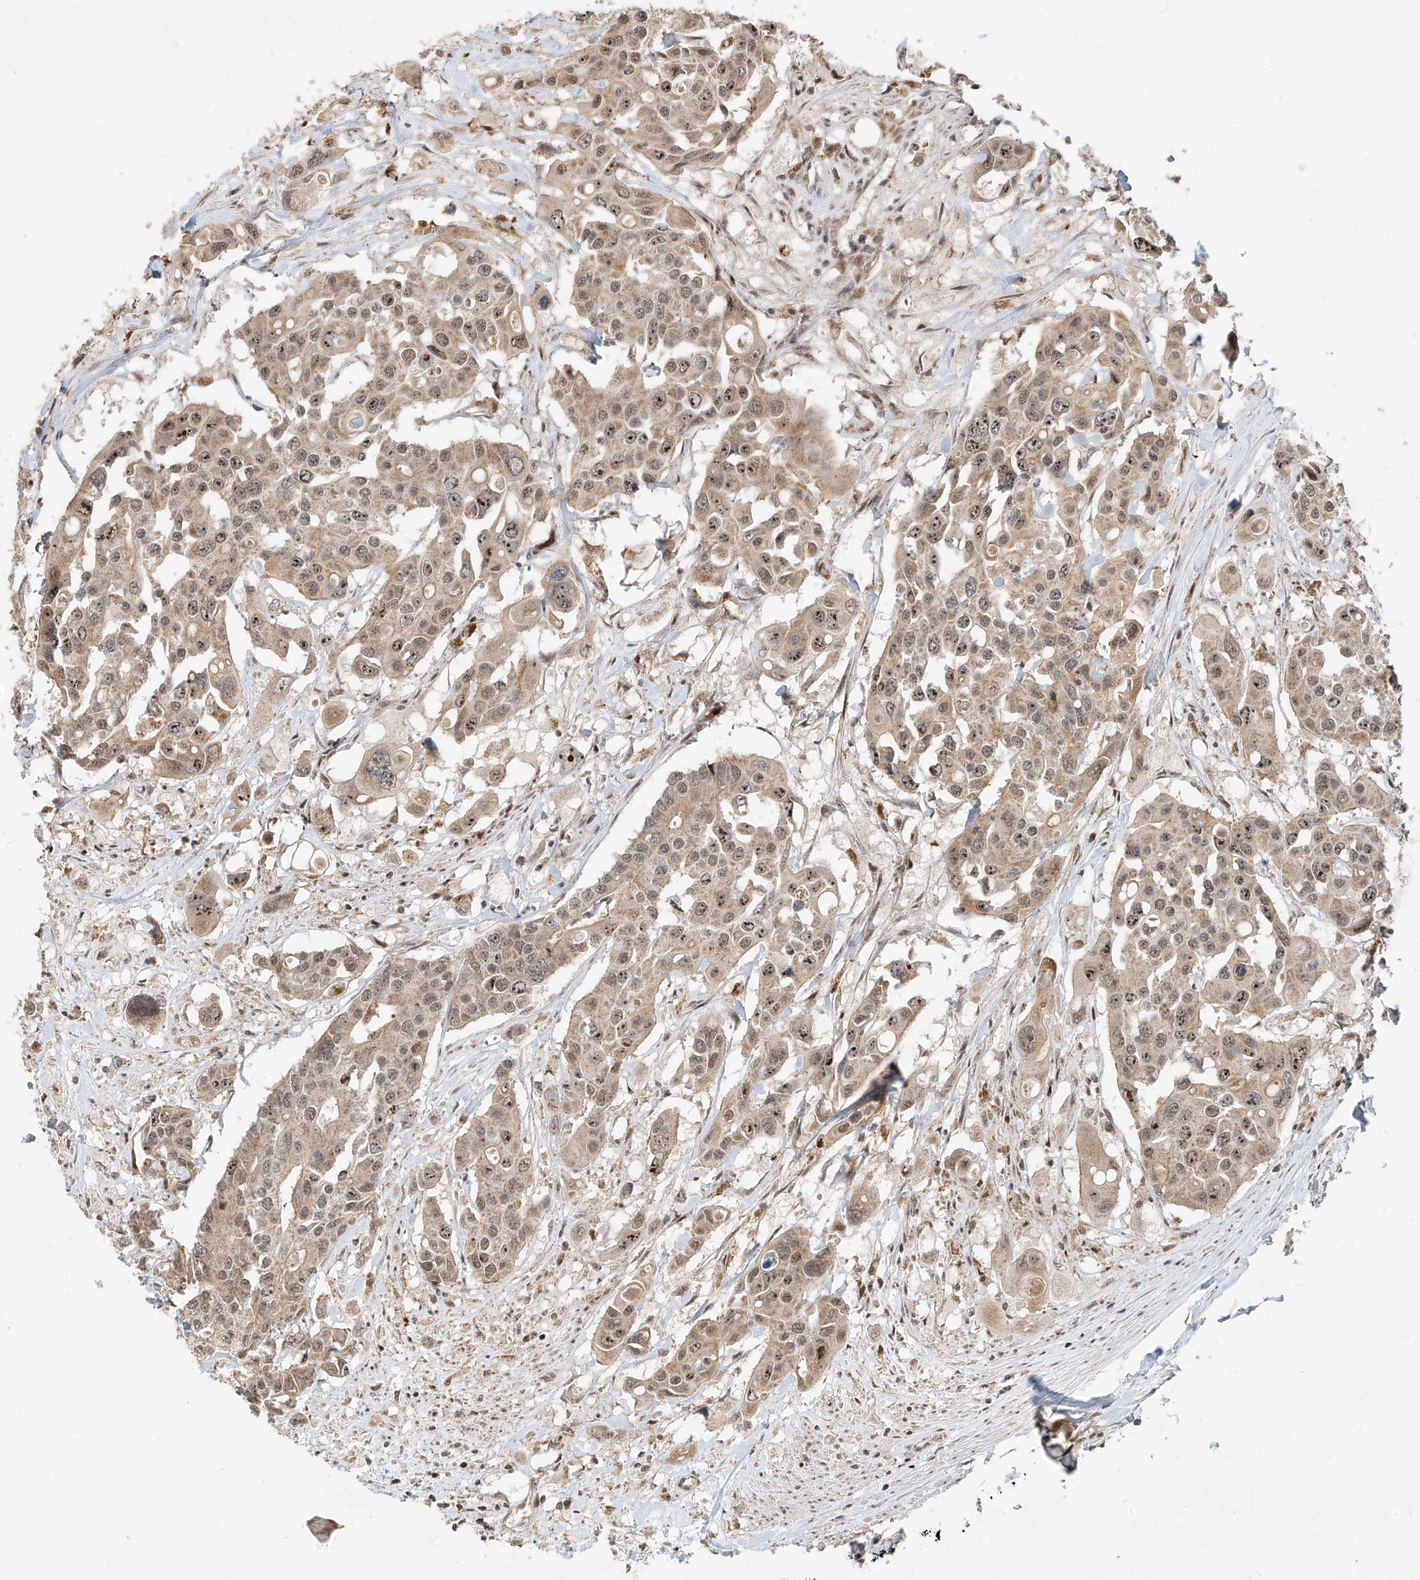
{"staining": {"intensity": "moderate", "quantity": "25%-75%", "location": "cytoplasmic/membranous,nuclear"}, "tissue": "colorectal cancer", "cell_type": "Tumor cells", "image_type": "cancer", "snomed": [{"axis": "morphology", "description": "Adenocarcinoma, NOS"}, {"axis": "topography", "description": "Colon"}], "caption": "This photomicrograph reveals immunohistochemistry staining of colorectal cancer (adenocarcinoma), with medium moderate cytoplasmic/membranous and nuclear expression in about 25%-75% of tumor cells.", "gene": "SYTL3", "patient": {"sex": "male", "age": 77}}